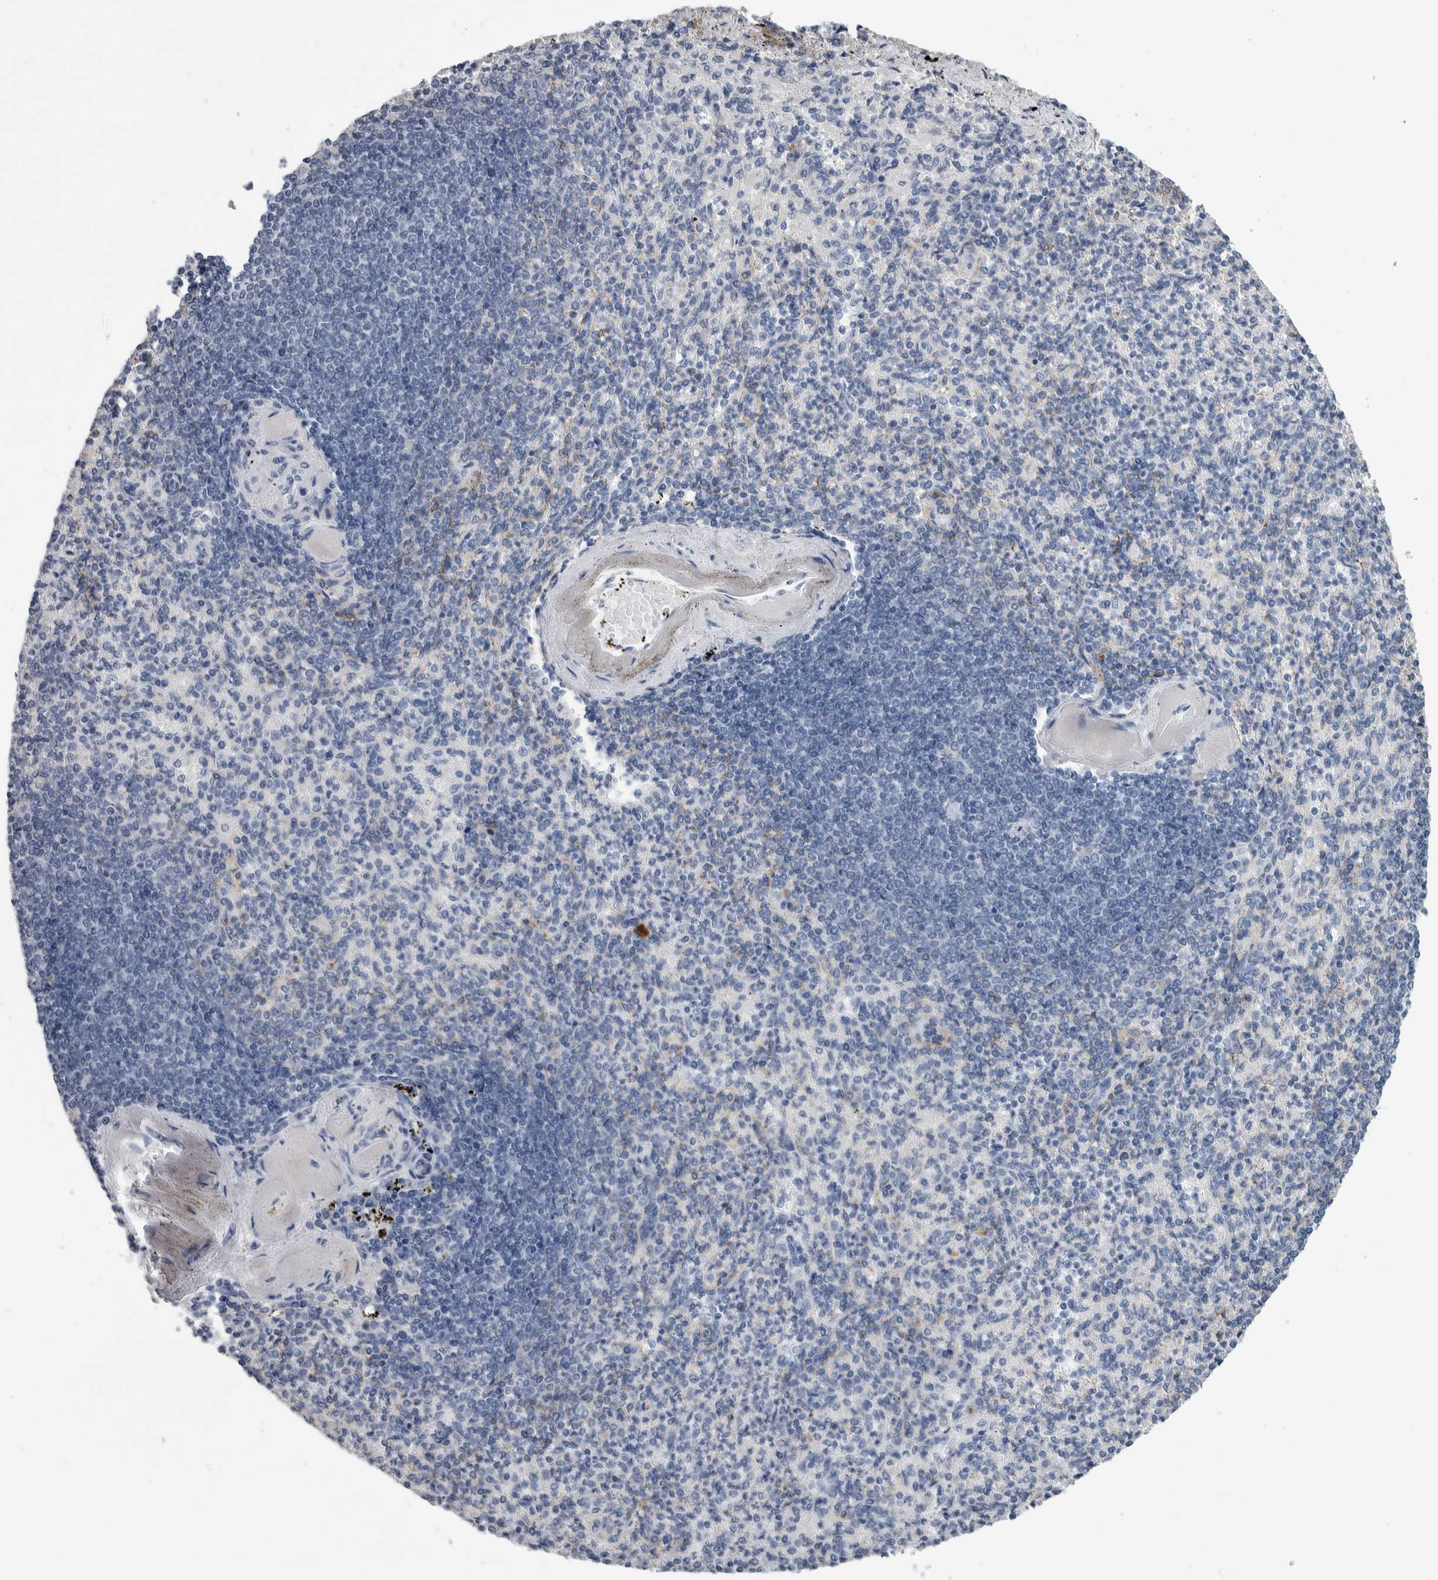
{"staining": {"intensity": "negative", "quantity": "none", "location": "none"}, "tissue": "spleen", "cell_type": "Cells in red pulp", "image_type": "normal", "snomed": [{"axis": "morphology", "description": "Normal tissue, NOS"}, {"axis": "topography", "description": "Spleen"}], "caption": "The micrograph shows no staining of cells in red pulp in unremarkable spleen. (Immunohistochemistry, brightfield microscopy, high magnification).", "gene": "TMEM102", "patient": {"sex": "female", "age": 74}}